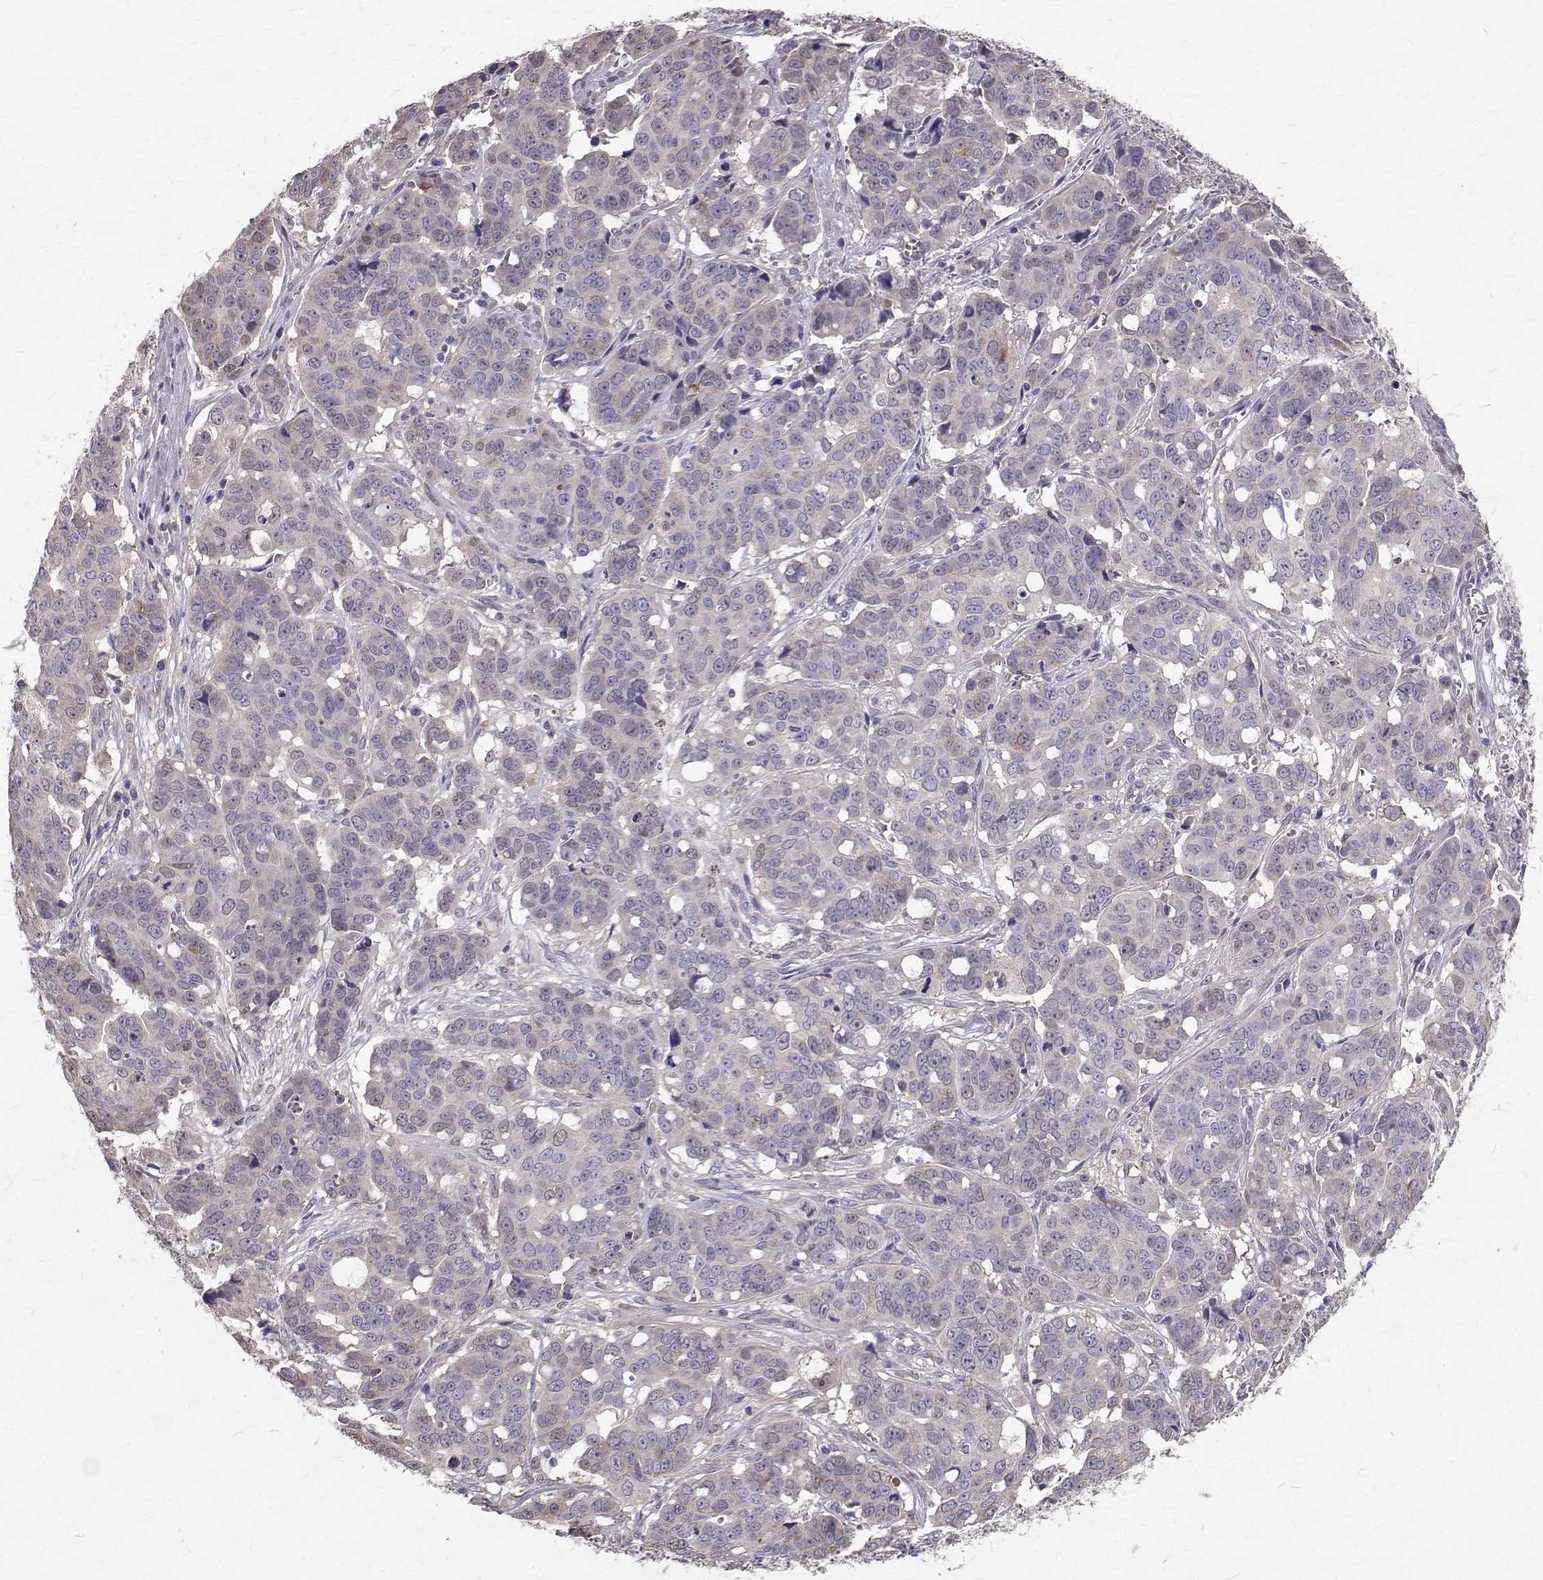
{"staining": {"intensity": "negative", "quantity": "none", "location": "none"}, "tissue": "ovarian cancer", "cell_type": "Tumor cells", "image_type": "cancer", "snomed": [{"axis": "morphology", "description": "Carcinoma, endometroid"}, {"axis": "topography", "description": "Ovary"}], "caption": "The IHC micrograph has no significant staining in tumor cells of ovarian cancer tissue.", "gene": "CCDC89", "patient": {"sex": "female", "age": 78}}